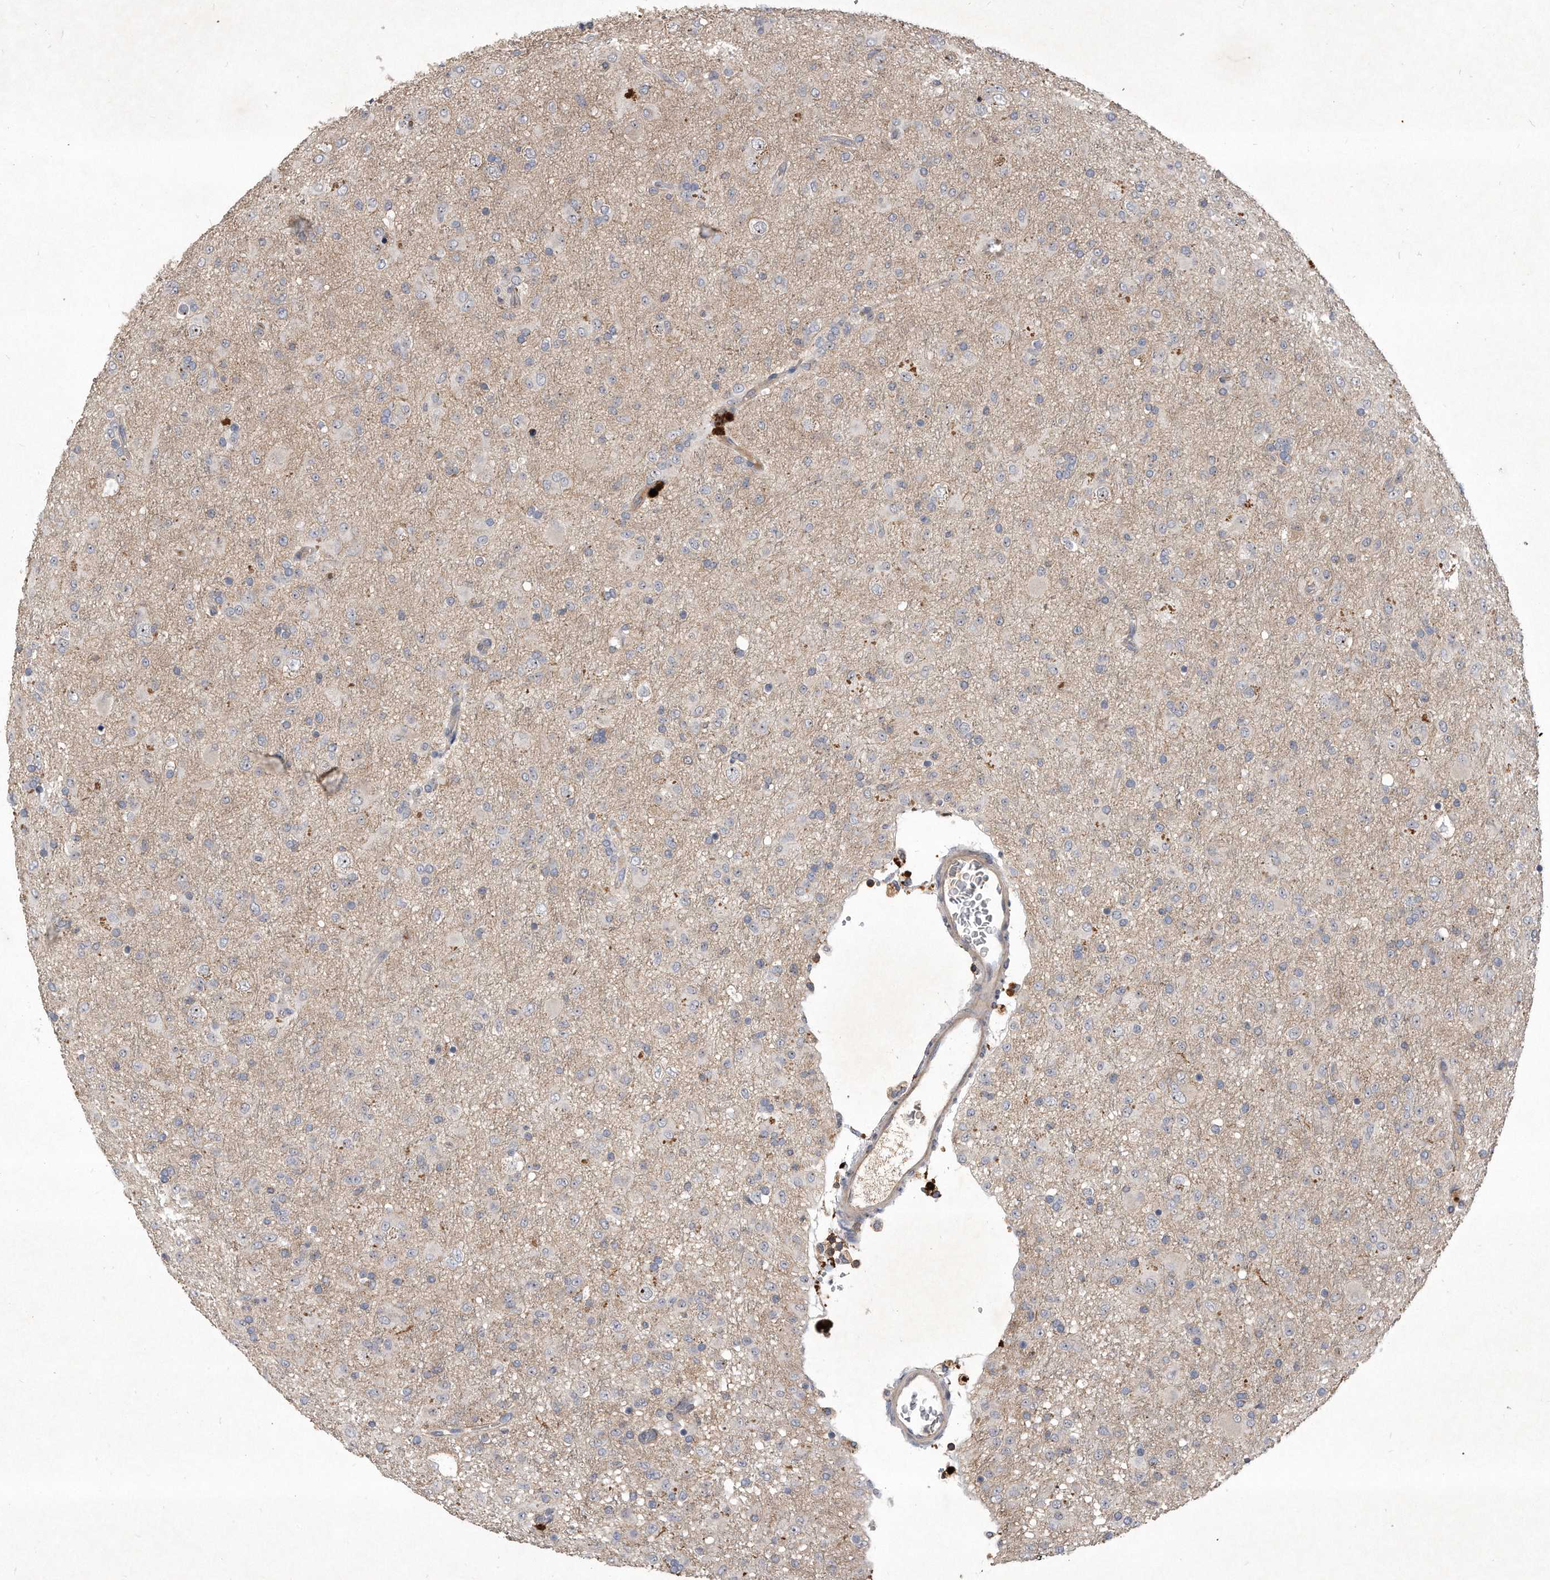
{"staining": {"intensity": "negative", "quantity": "none", "location": "none"}, "tissue": "glioma", "cell_type": "Tumor cells", "image_type": "cancer", "snomed": [{"axis": "morphology", "description": "Glioma, malignant, Low grade"}, {"axis": "topography", "description": "Brain"}], "caption": "This micrograph is of glioma stained with immunohistochemistry (IHC) to label a protein in brown with the nuclei are counter-stained blue. There is no staining in tumor cells.", "gene": "PGBD2", "patient": {"sex": "male", "age": 65}}